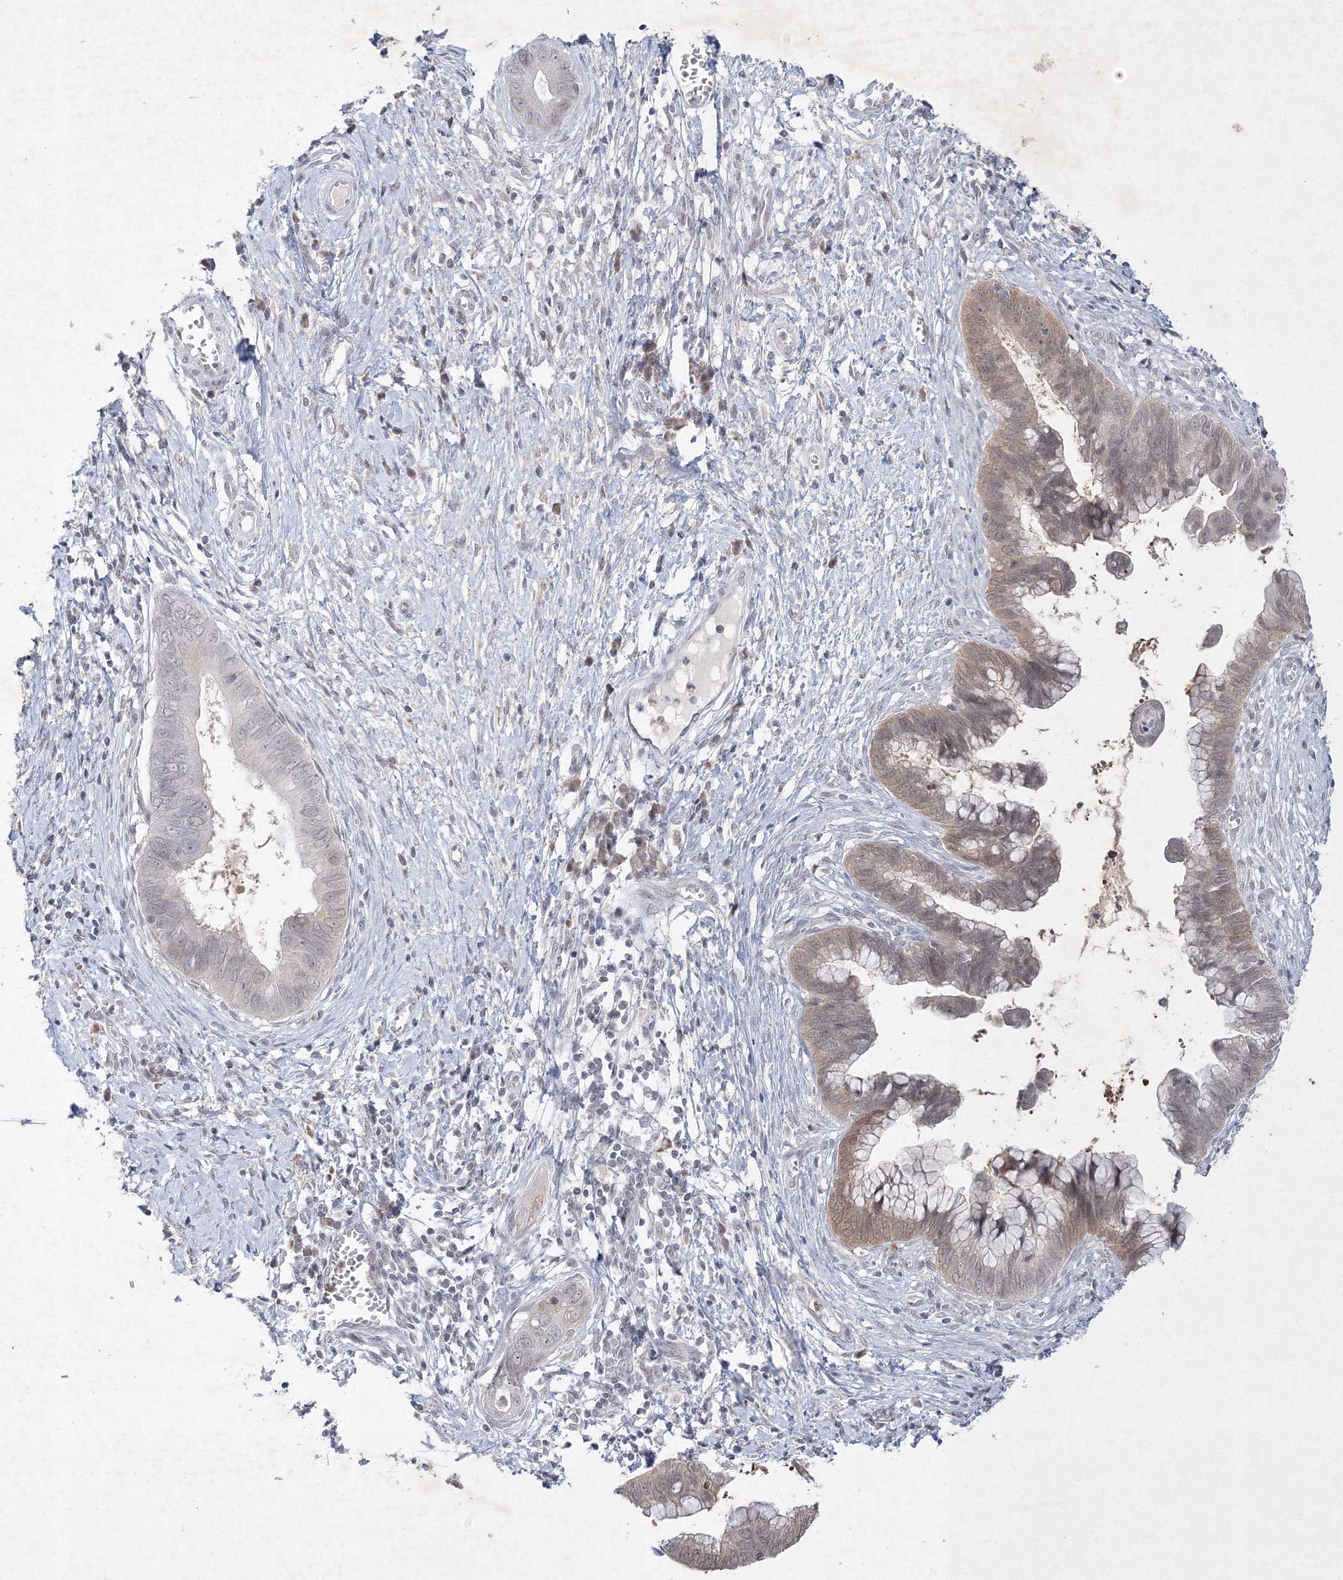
{"staining": {"intensity": "moderate", "quantity": "25%-75%", "location": "cytoplasmic/membranous"}, "tissue": "cervical cancer", "cell_type": "Tumor cells", "image_type": "cancer", "snomed": [{"axis": "morphology", "description": "Adenocarcinoma, NOS"}, {"axis": "topography", "description": "Cervix"}], "caption": "This histopathology image reveals immunohistochemistry staining of human cervical adenocarcinoma, with medium moderate cytoplasmic/membranous positivity in approximately 25%-75% of tumor cells.", "gene": "NXPE3", "patient": {"sex": "female", "age": 44}}